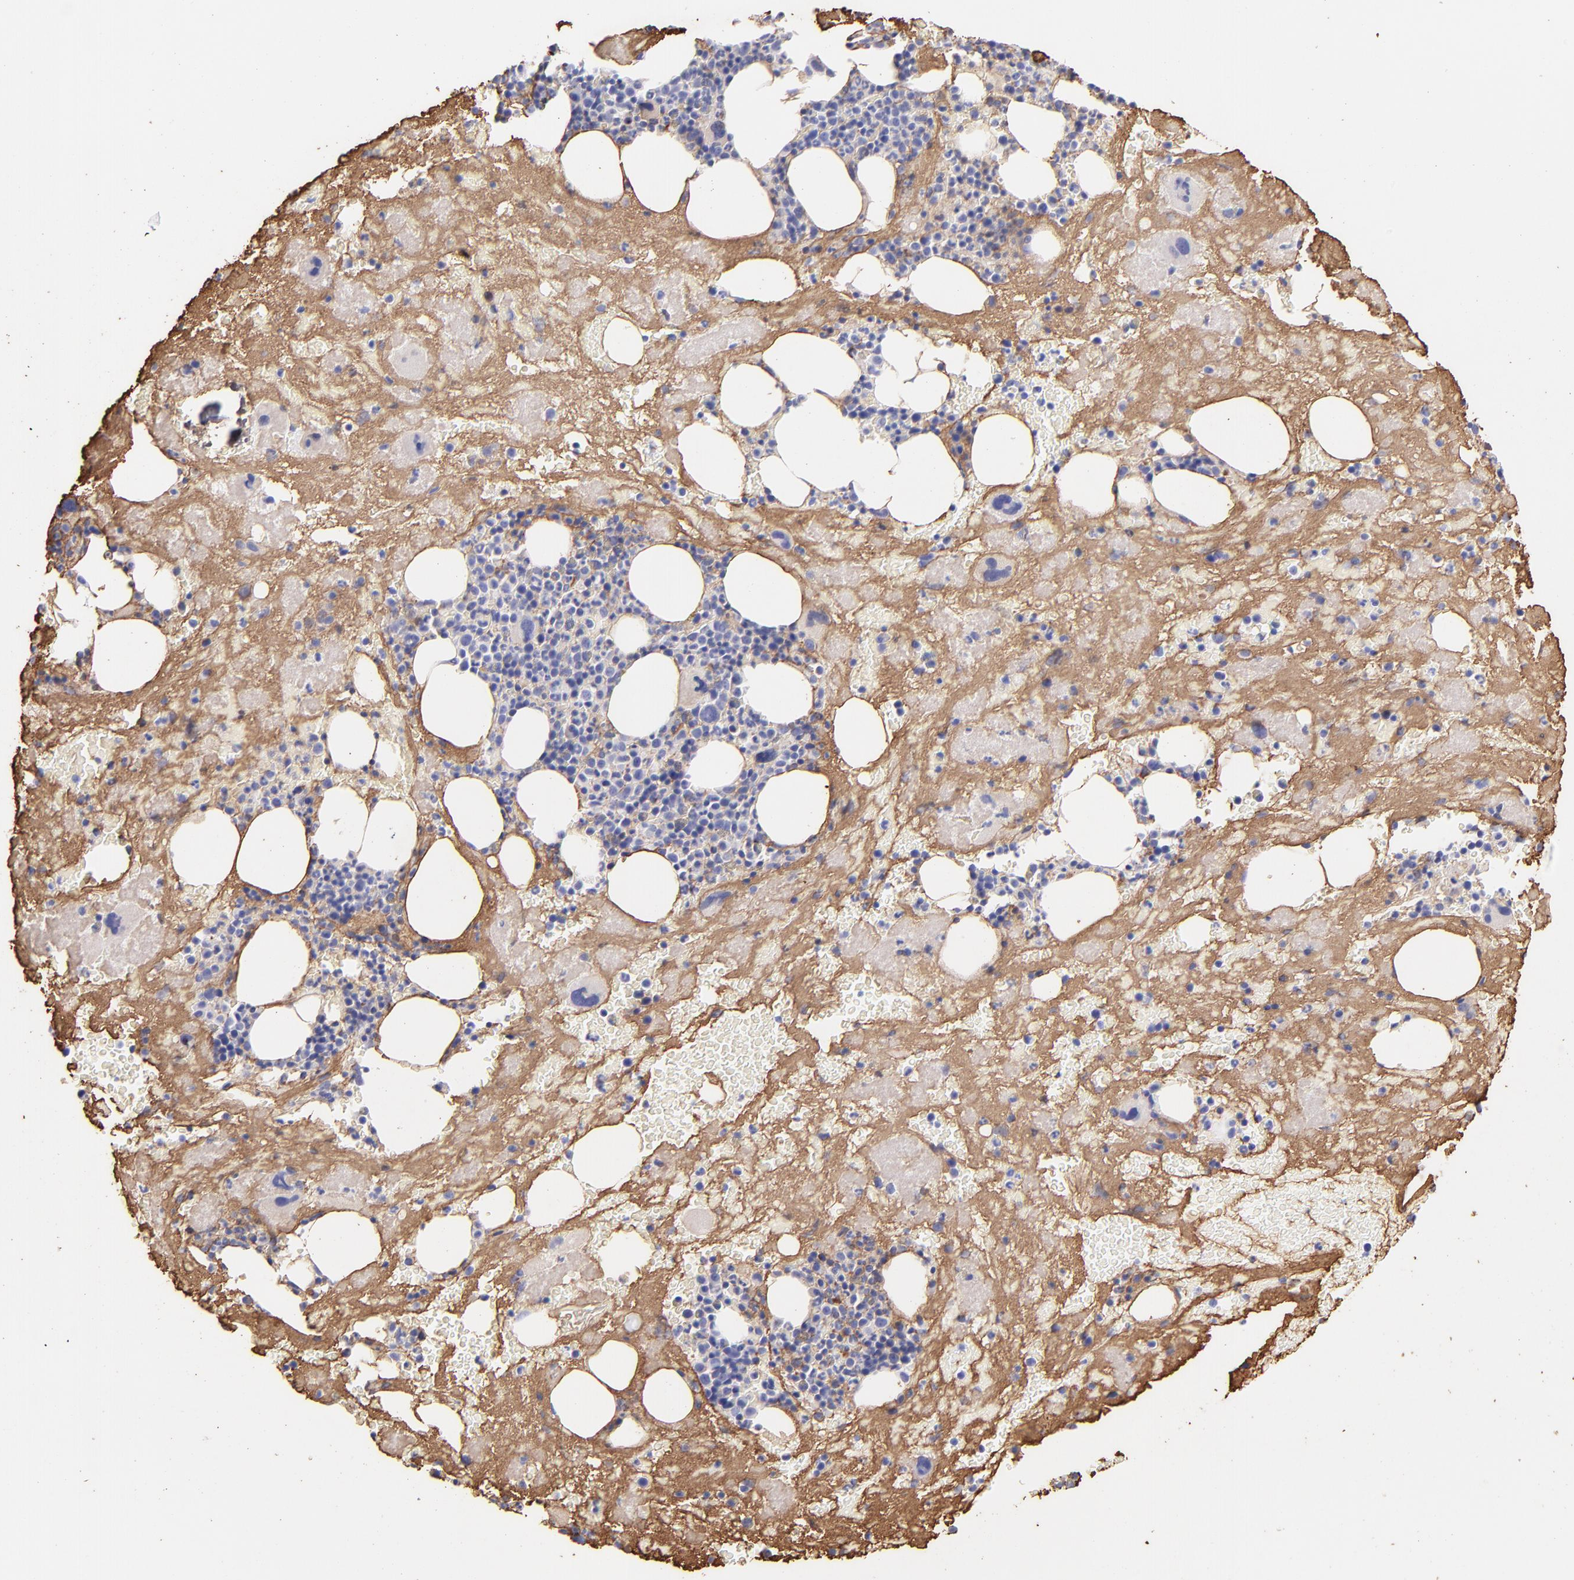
{"staining": {"intensity": "negative", "quantity": "none", "location": "none"}, "tissue": "bone marrow", "cell_type": "Hematopoietic cells", "image_type": "normal", "snomed": [{"axis": "morphology", "description": "Normal tissue, NOS"}, {"axis": "topography", "description": "Bone marrow"}], "caption": "High power microscopy image of an immunohistochemistry (IHC) histopathology image of unremarkable bone marrow, revealing no significant expression in hematopoietic cells. The staining is performed using DAB brown chromogen with nuclei counter-stained in using hematoxylin.", "gene": "FGB", "patient": {"sex": "male", "age": 76}}